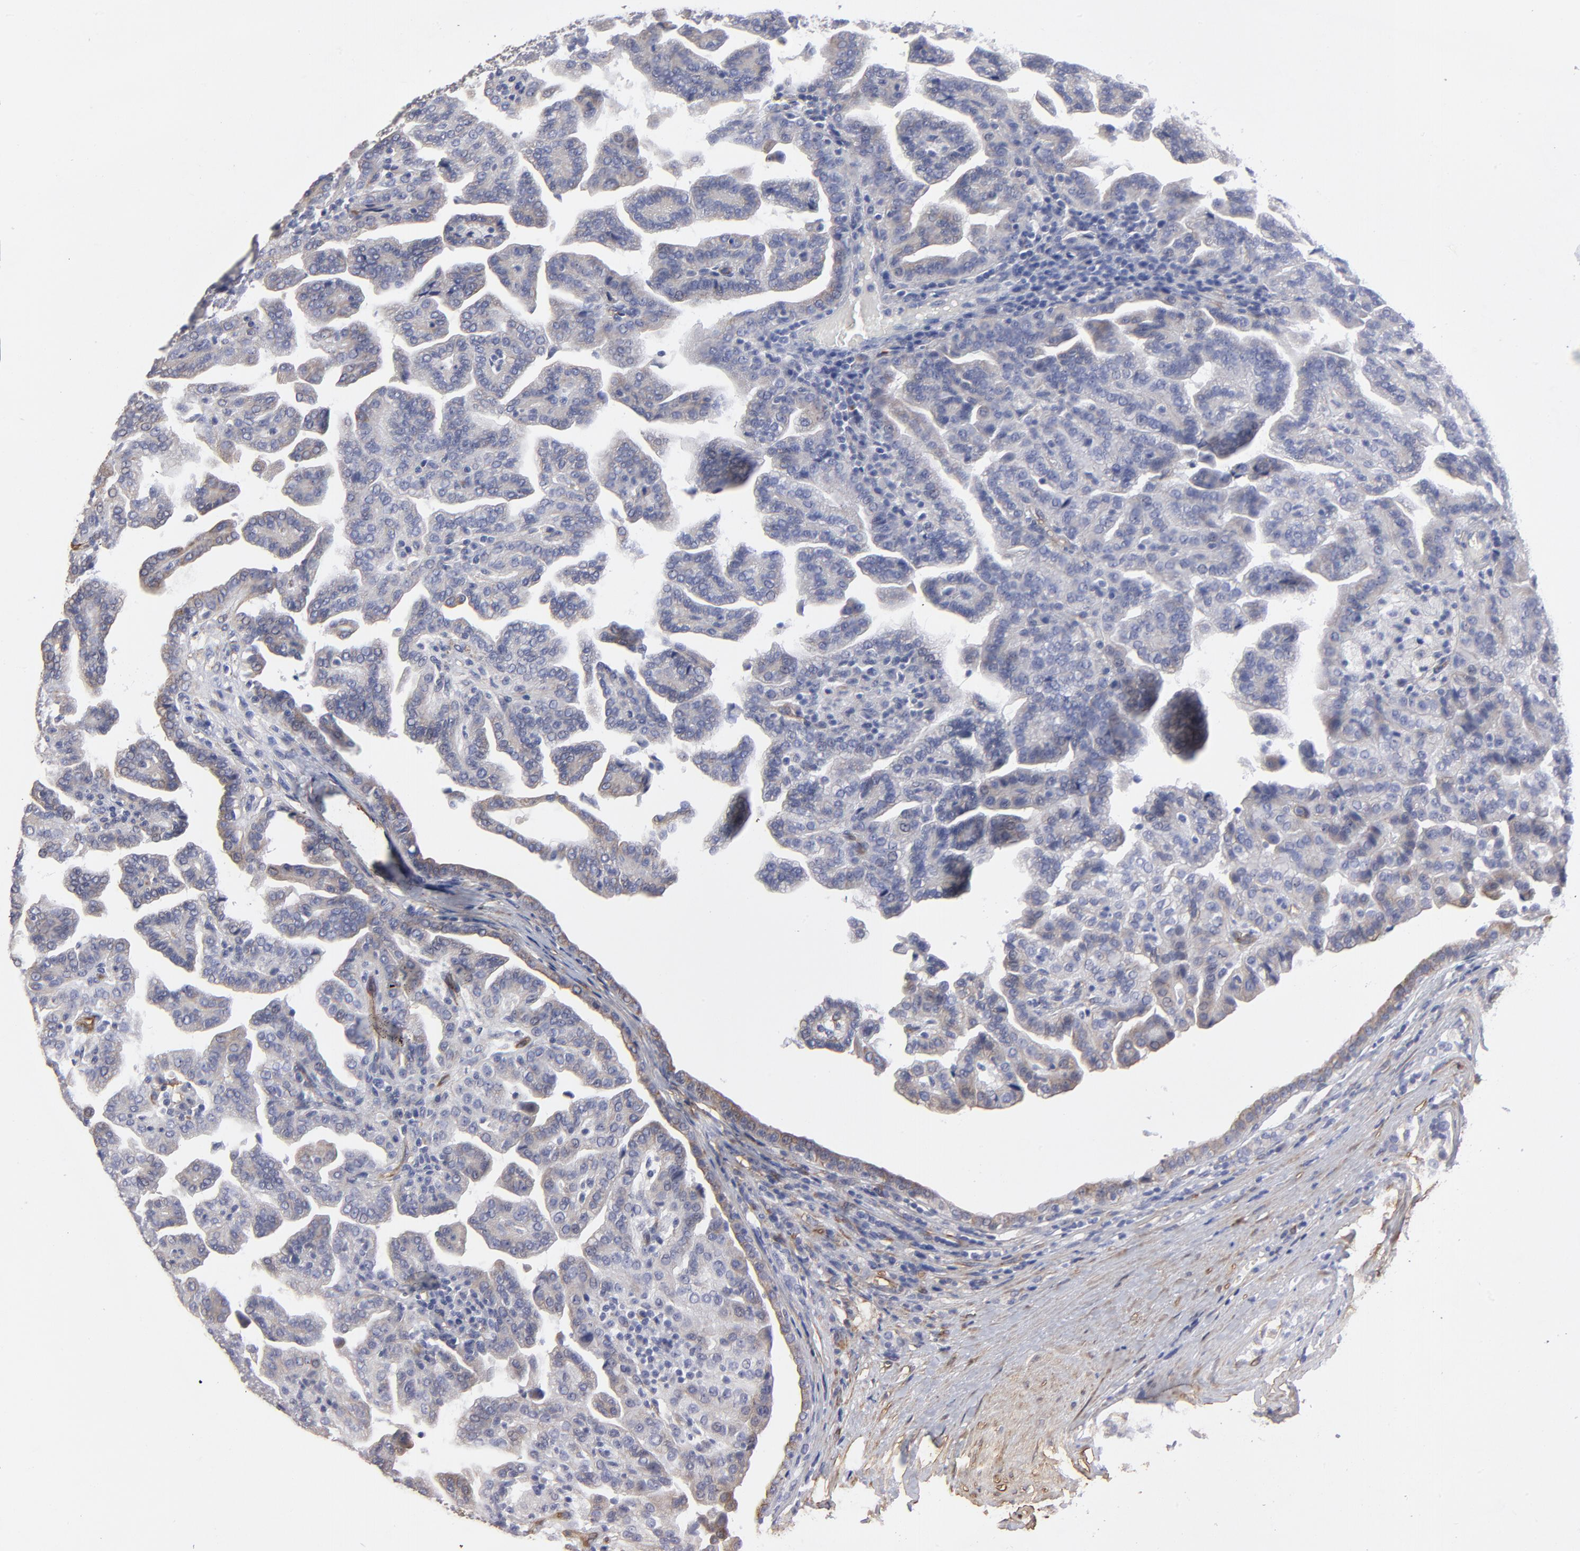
{"staining": {"intensity": "moderate", "quantity": "<25%", "location": "cytoplasmic/membranous"}, "tissue": "renal cancer", "cell_type": "Tumor cells", "image_type": "cancer", "snomed": [{"axis": "morphology", "description": "Adenocarcinoma, NOS"}, {"axis": "topography", "description": "Kidney"}], "caption": "Immunohistochemical staining of renal cancer demonstrates moderate cytoplasmic/membranous protein positivity in approximately <25% of tumor cells.", "gene": "CILP", "patient": {"sex": "male", "age": 61}}